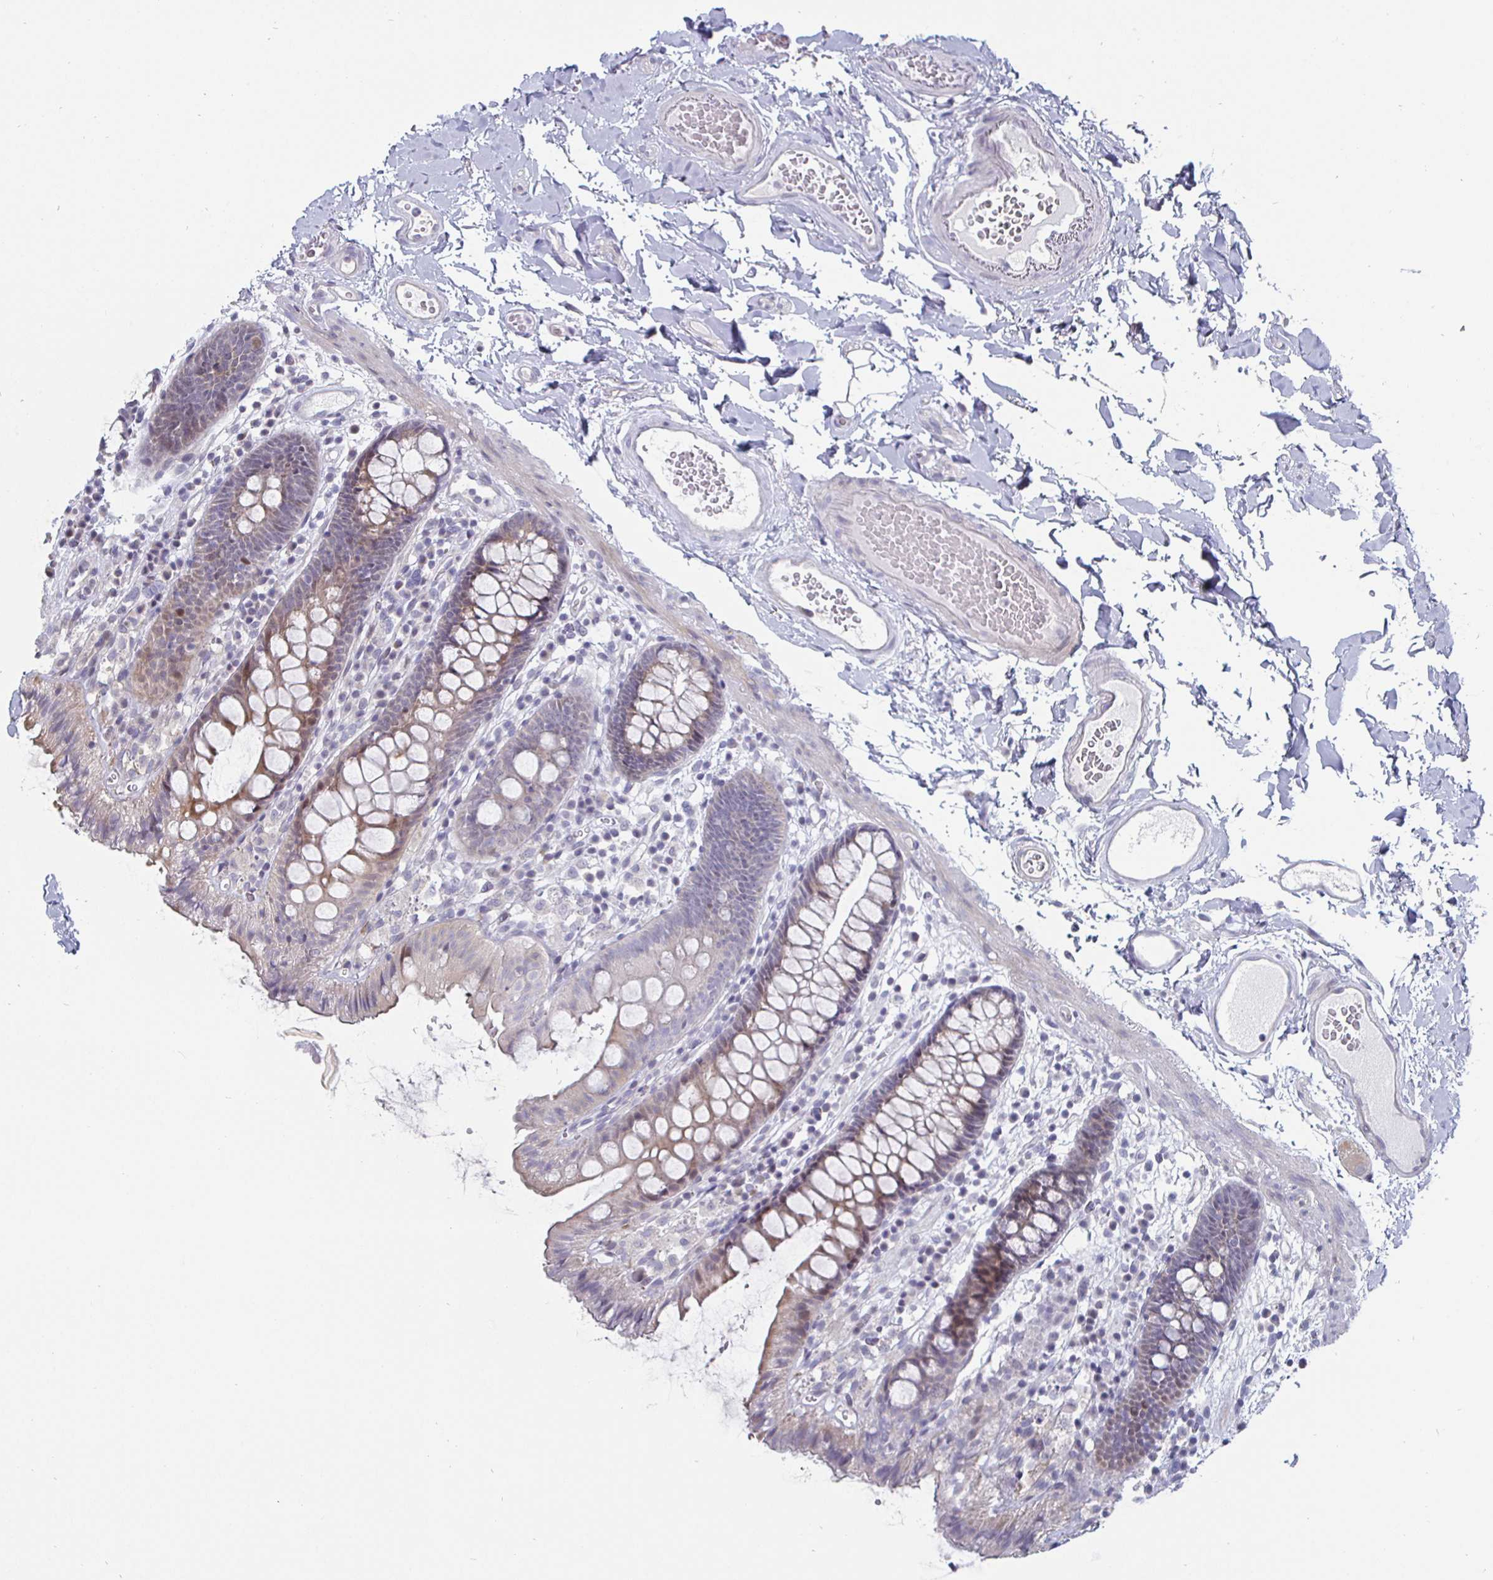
{"staining": {"intensity": "negative", "quantity": "none", "location": "none"}, "tissue": "colon", "cell_type": "Endothelial cells", "image_type": "normal", "snomed": [{"axis": "morphology", "description": "Normal tissue, NOS"}, {"axis": "topography", "description": "Colon"}], "caption": "Immunohistochemistry micrograph of normal human colon stained for a protein (brown), which demonstrates no expression in endothelial cells.", "gene": "DMRTB1", "patient": {"sex": "male", "age": 84}}